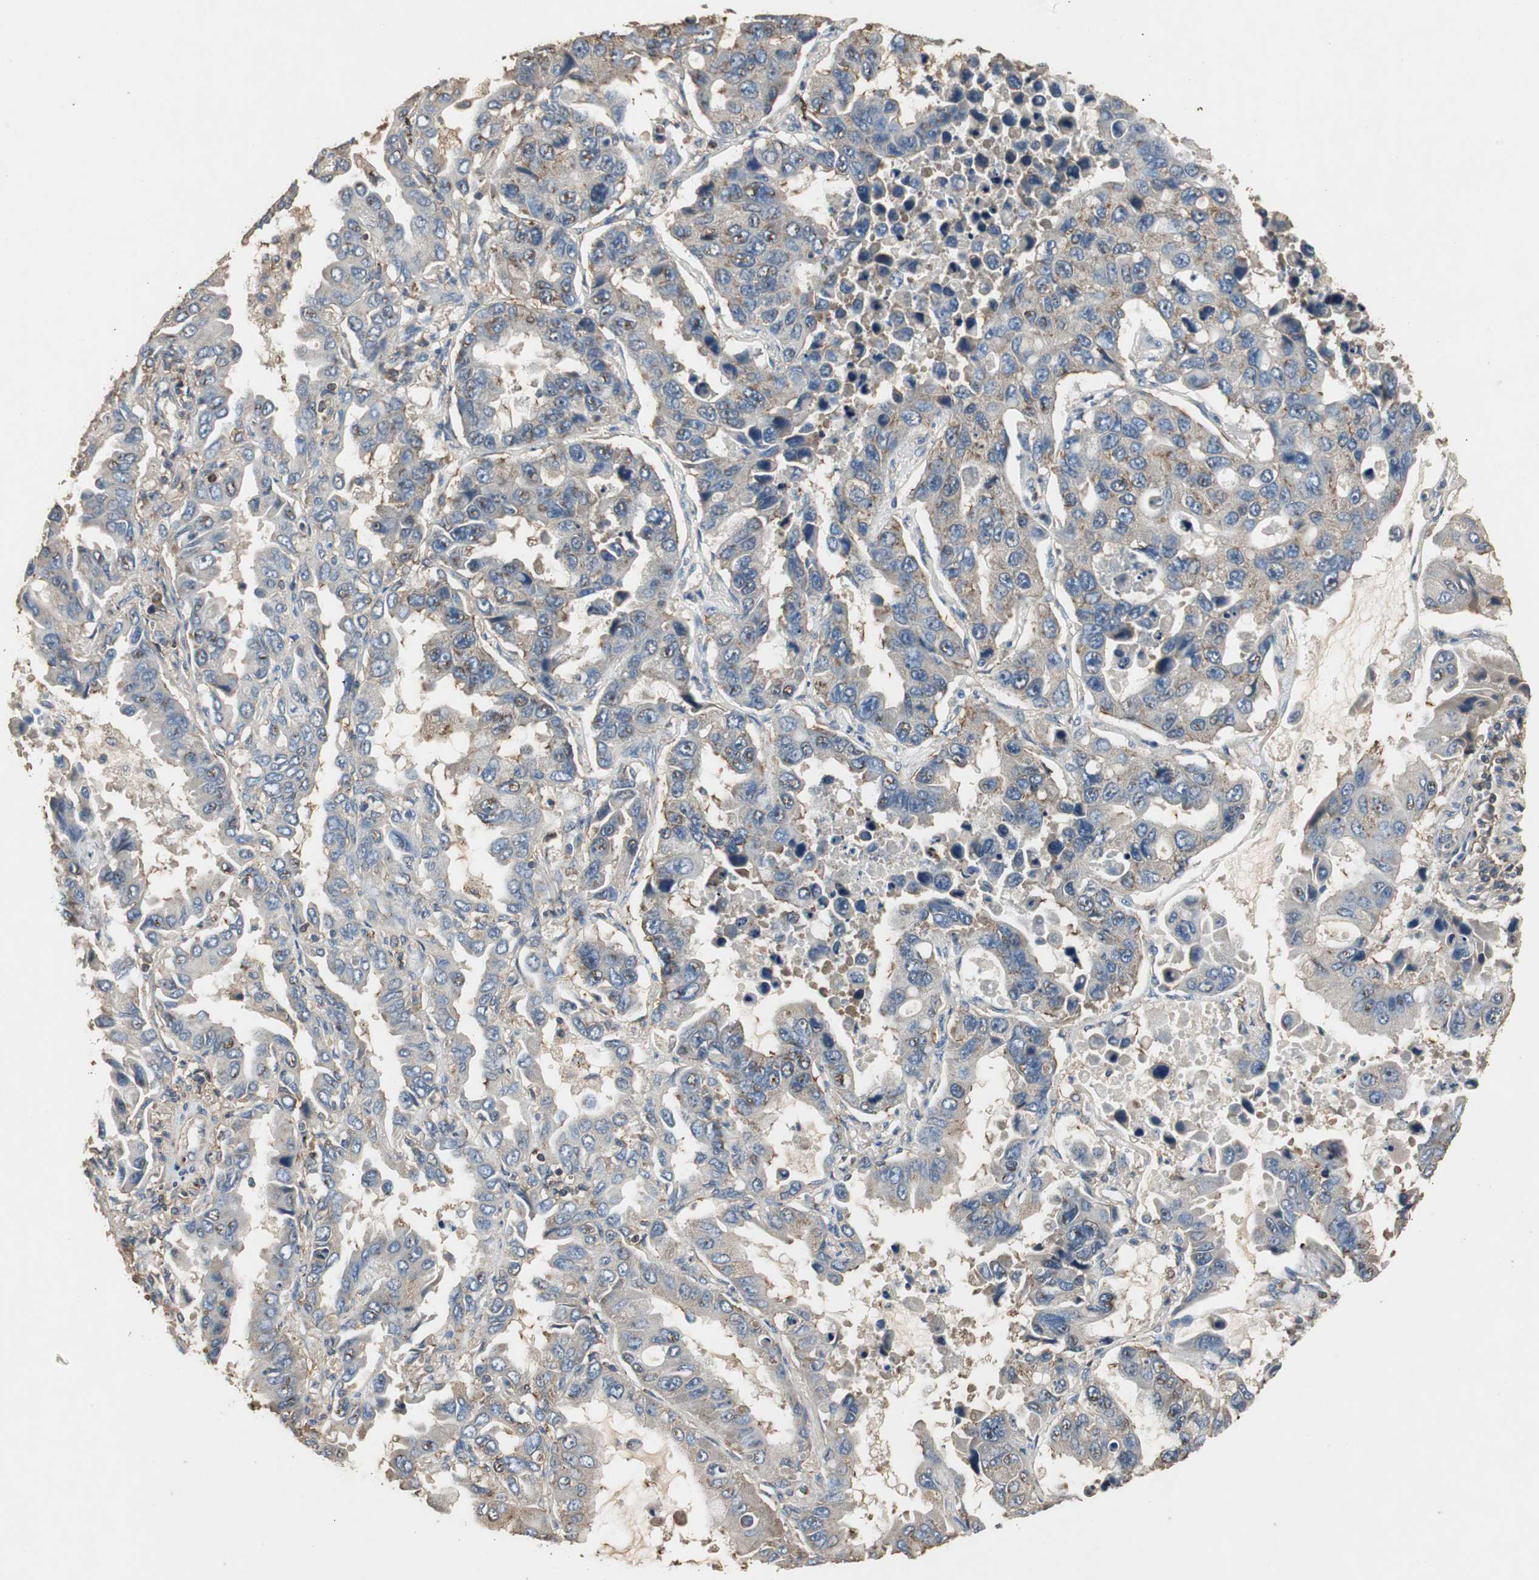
{"staining": {"intensity": "weak", "quantity": "<25%", "location": "cytoplasmic/membranous"}, "tissue": "lung cancer", "cell_type": "Tumor cells", "image_type": "cancer", "snomed": [{"axis": "morphology", "description": "Adenocarcinoma, NOS"}, {"axis": "topography", "description": "Lung"}], "caption": "An immunohistochemistry (IHC) histopathology image of adenocarcinoma (lung) is shown. There is no staining in tumor cells of adenocarcinoma (lung).", "gene": "TNFRSF14", "patient": {"sex": "male", "age": 64}}